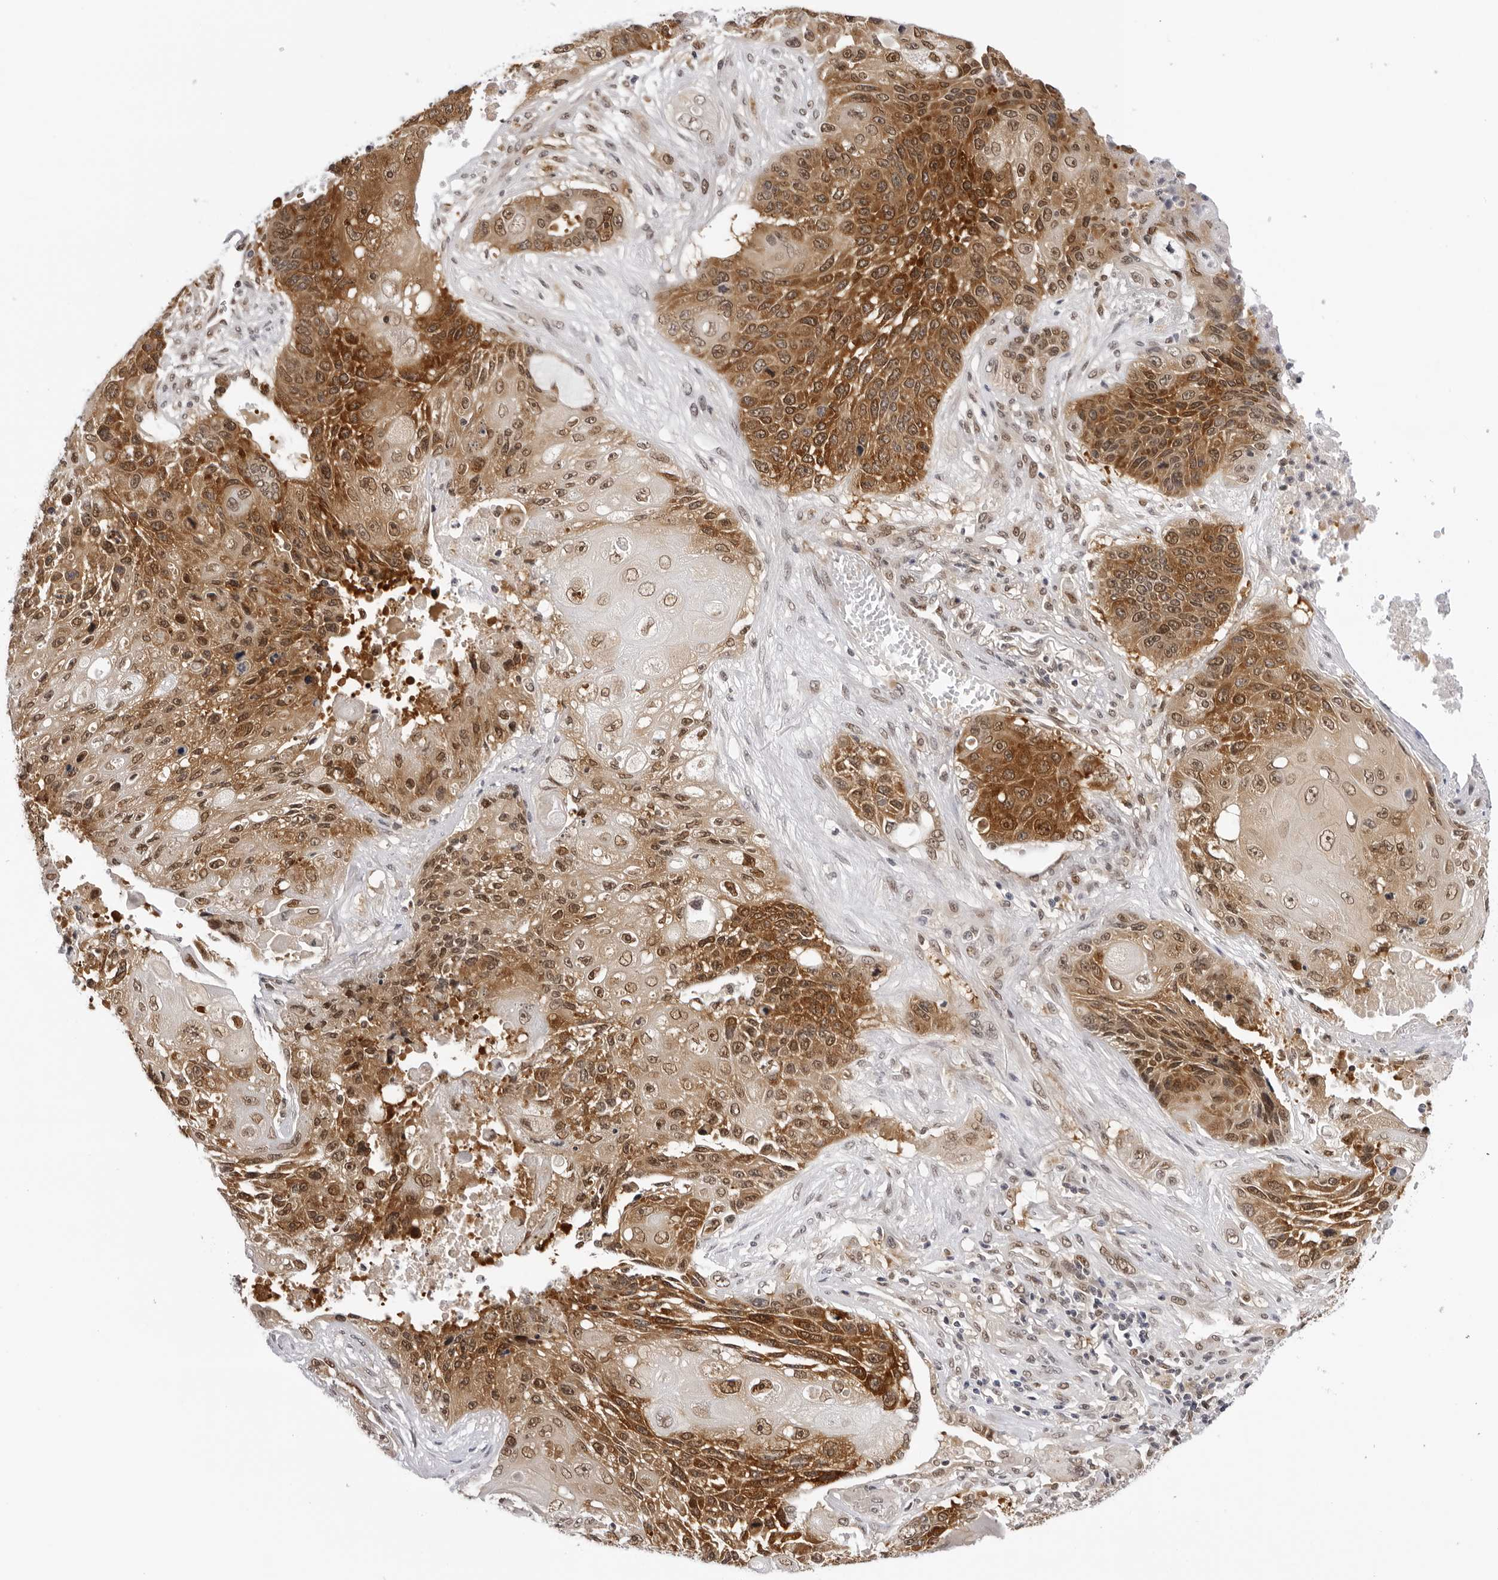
{"staining": {"intensity": "moderate", "quantity": ">75%", "location": "cytoplasmic/membranous,nuclear"}, "tissue": "lung cancer", "cell_type": "Tumor cells", "image_type": "cancer", "snomed": [{"axis": "morphology", "description": "Squamous cell carcinoma, NOS"}, {"axis": "topography", "description": "Lung"}], "caption": "Protein staining by immunohistochemistry shows moderate cytoplasmic/membranous and nuclear positivity in about >75% of tumor cells in lung cancer.", "gene": "WDR77", "patient": {"sex": "male", "age": 61}}